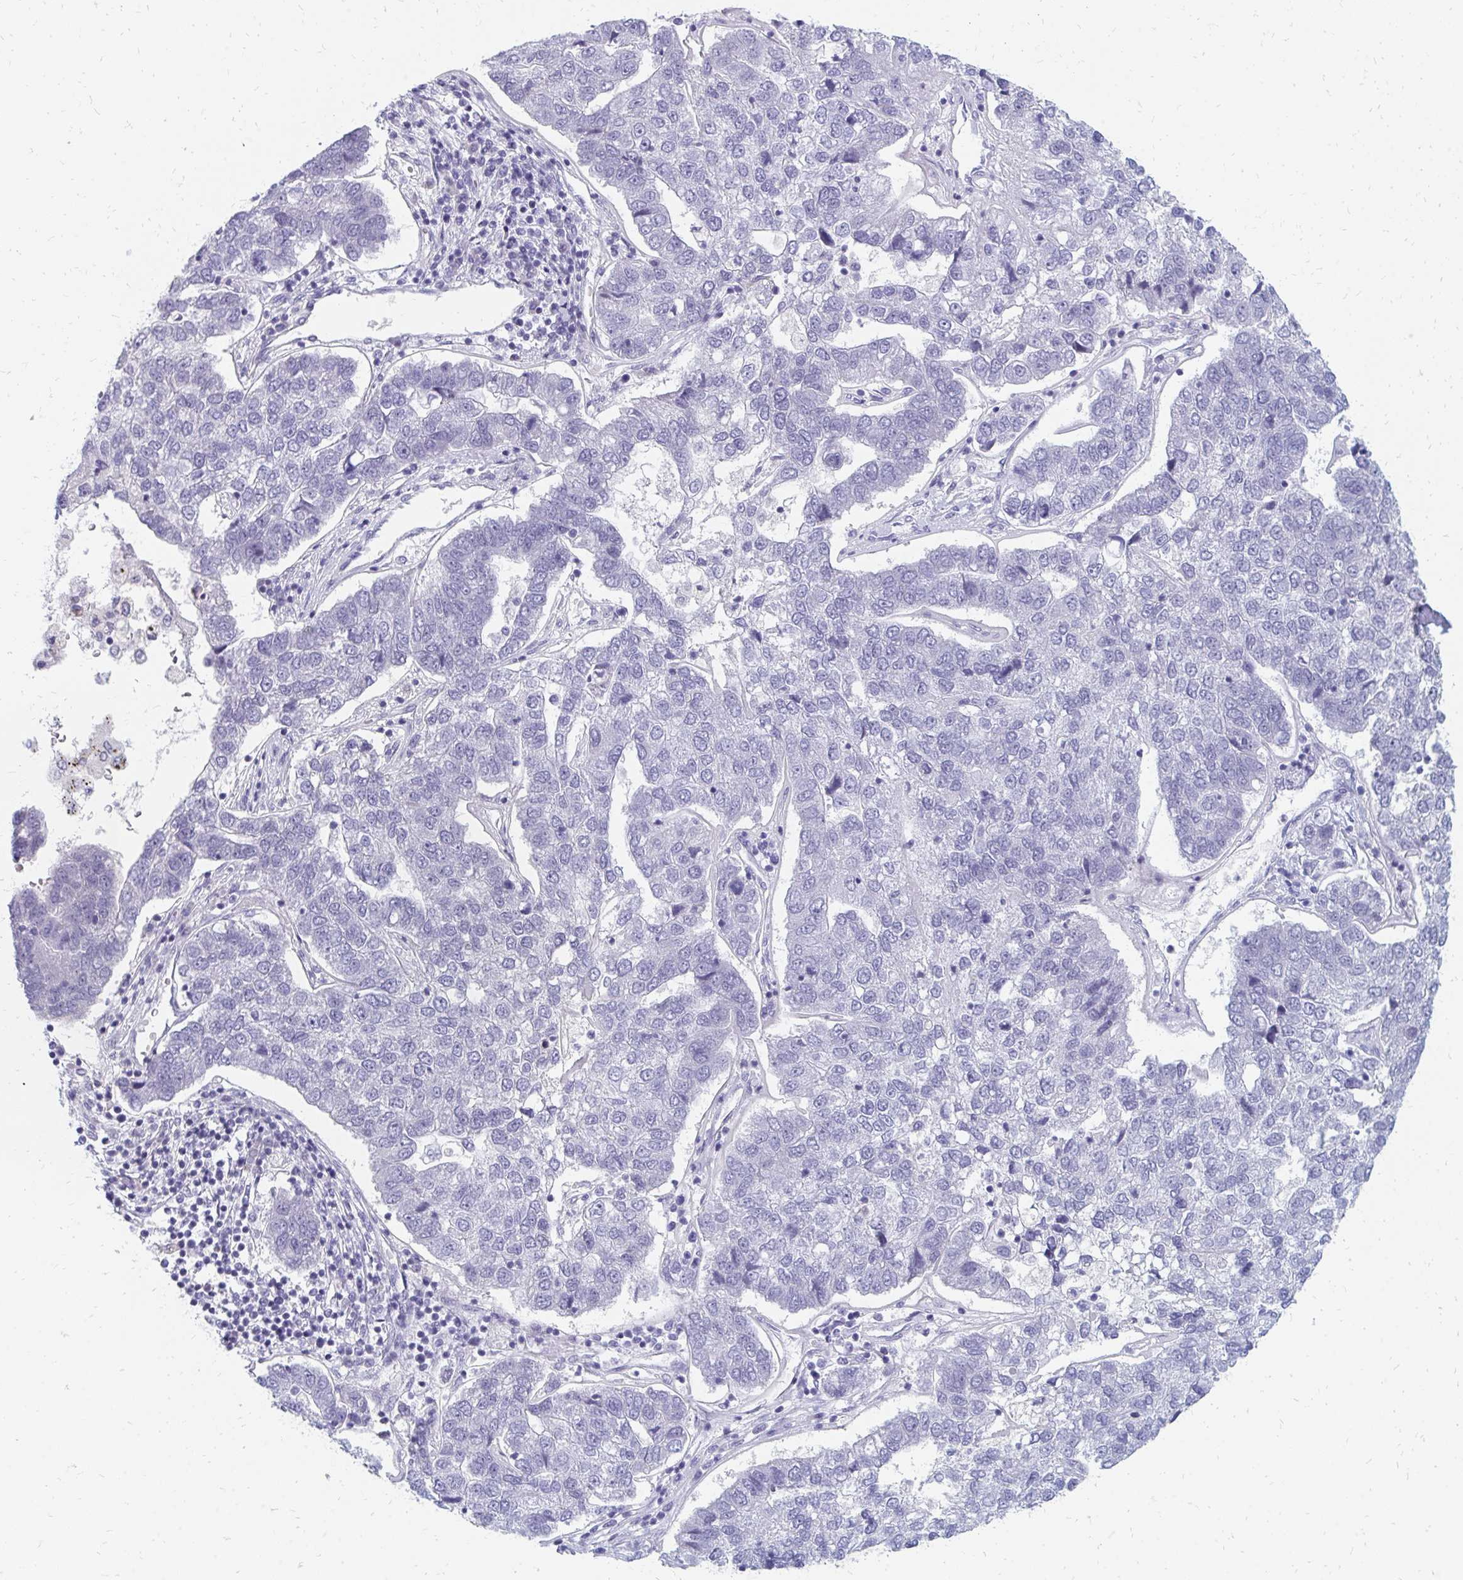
{"staining": {"intensity": "negative", "quantity": "none", "location": "none"}, "tissue": "pancreatic cancer", "cell_type": "Tumor cells", "image_type": "cancer", "snomed": [{"axis": "morphology", "description": "Adenocarcinoma, NOS"}, {"axis": "topography", "description": "Pancreas"}], "caption": "The histopathology image exhibits no staining of tumor cells in pancreatic adenocarcinoma.", "gene": "OR10V1", "patient": {"sex": "female", "age": 61}}